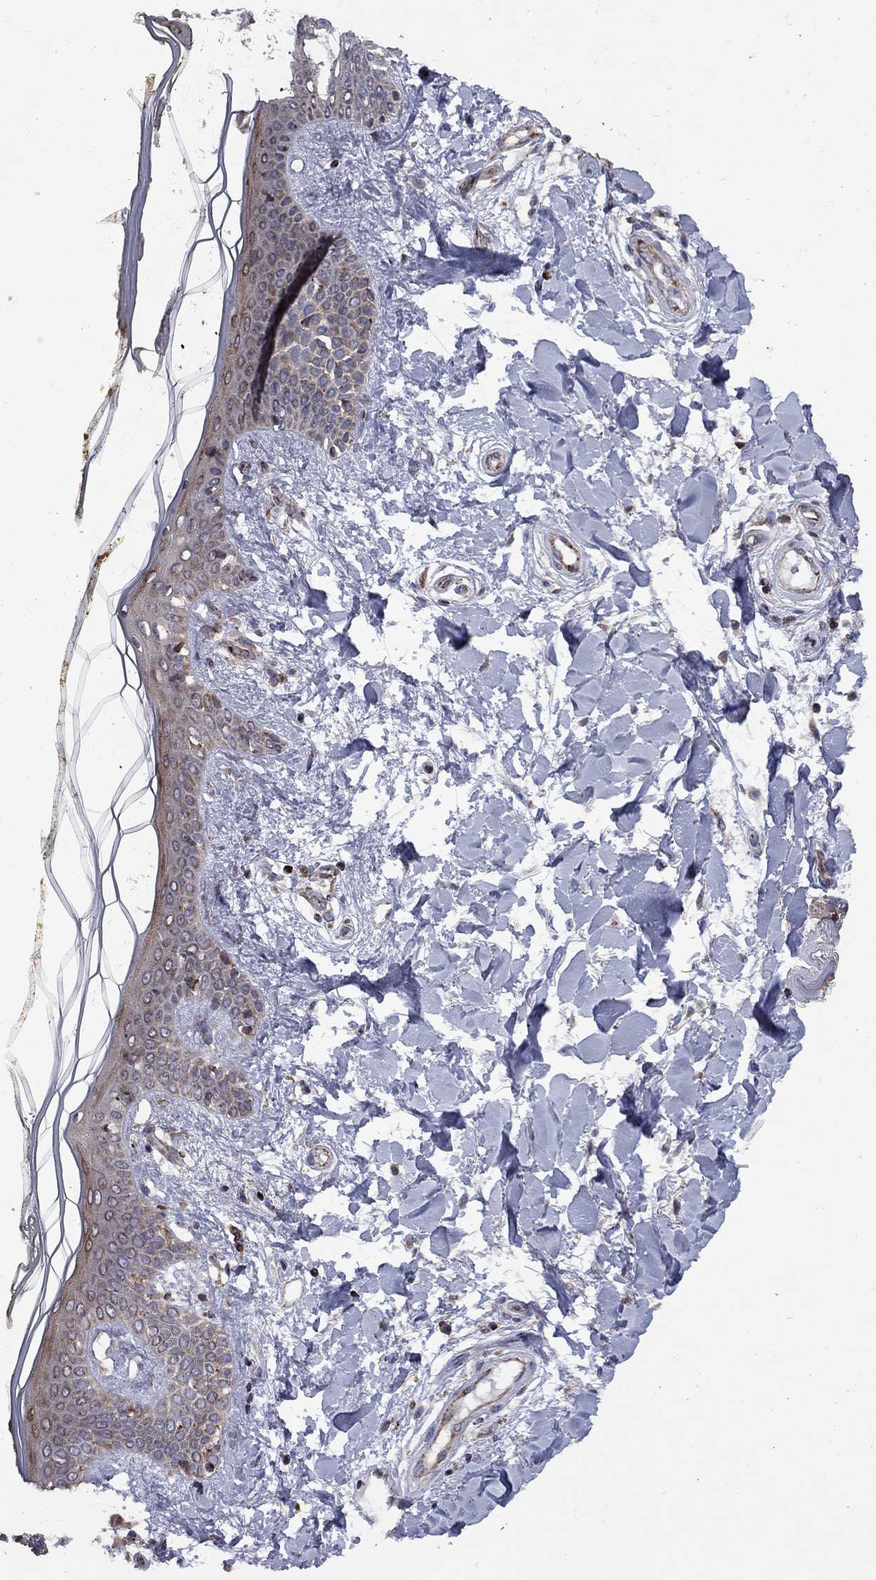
{"staining": {"intensity": "negative", "quantity": "none", "location": "none"}, "tissue": "skin", "cell_type": "Fibroblasts", "image_type": "normal", "snomed": [{"axis": "morphology", "description": "Normal tissue, NOS"}, {"axis": "topography", "description": "Skin"}], "caption": "Immunohistochemical staining of unremarkable skin reveals no significant positivity in fibroblasts.", "gene": "CLPTM1", "patient": {"sex": "female", "age": 34}}